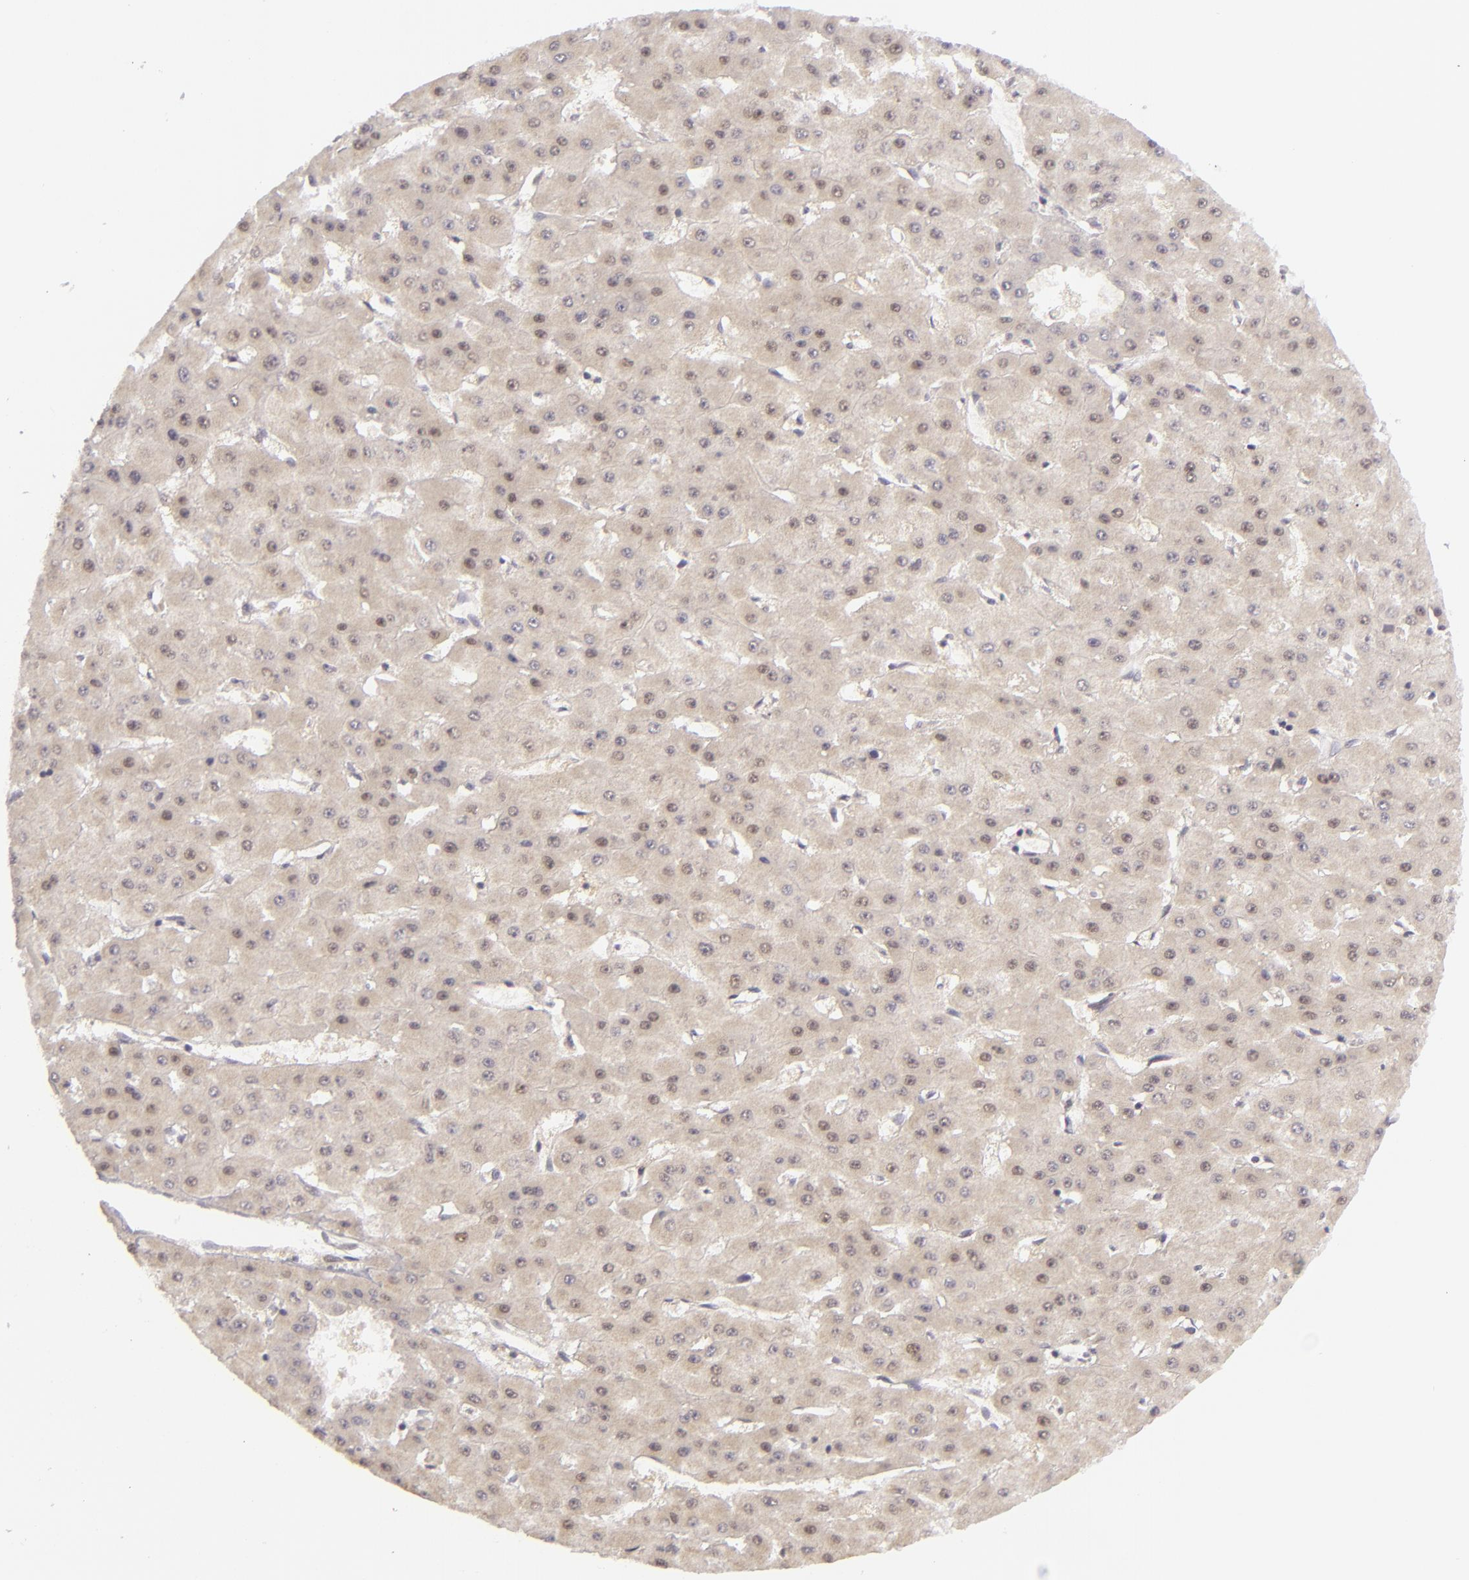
{"staining": {"intensity": "negative", "quantity": "none", "location": "none"}, "tissue": "liver cancer", "cell_type": "Tumor cells", "image_type": "cancer", "snomed": [{"axis": "morphology", "description": "Carcinoma, Hepatocellular, NOS"}, {"axis": "topography", "description": "Liver"}], "caption": "This image is of hepatocellular carcinoma (liver) stained with immunohistochemistry to label a protein in brown with the nuclei are counter-stained blue. There is no staining in tumor cells.", "gene": "SIX1", "patient": {"sex": "female", "age": 52}}